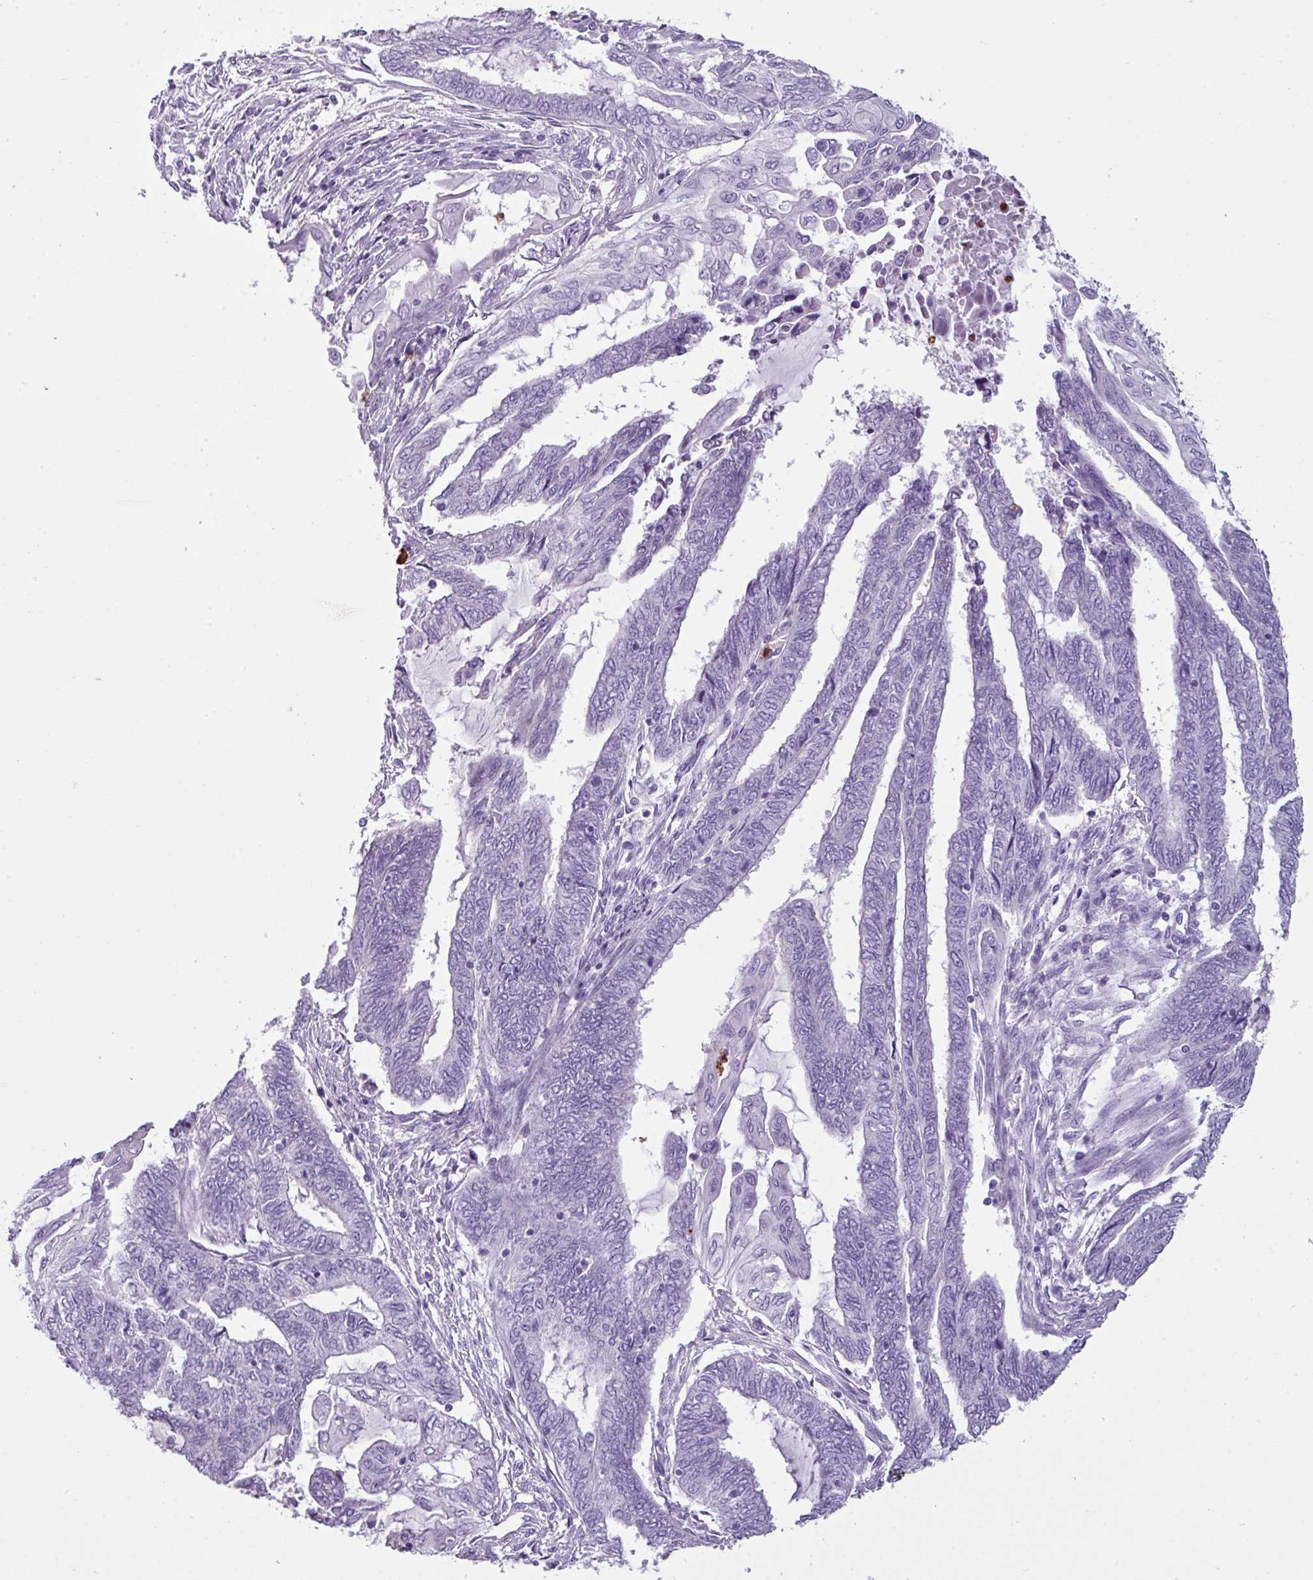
{"staining": {"intensity": "negative", "quantity": "none", "location": "none"}, "tissue": "endometrial cancer", "cell_type": "Tumor cells", "image_type": "cancer", "snomed": [{"axis": "morphology", "description": "Adenocarcinoma, NOS"}, {"axis": "topography", "description": "Uterus"}, {"axis": "topography", "description": "Endometrium"}], "caption": "Immunohistochemical staining of human endometrial cancer demonstrates no significant expression in tumor cells. The staining is performed using DAB (3,3'-diaminobenzidine) brown chromogen with nuclei counter-stained in using hematoxylin.", "gene": "CTSG", "patient": {"sex": "female", "age": 70}}